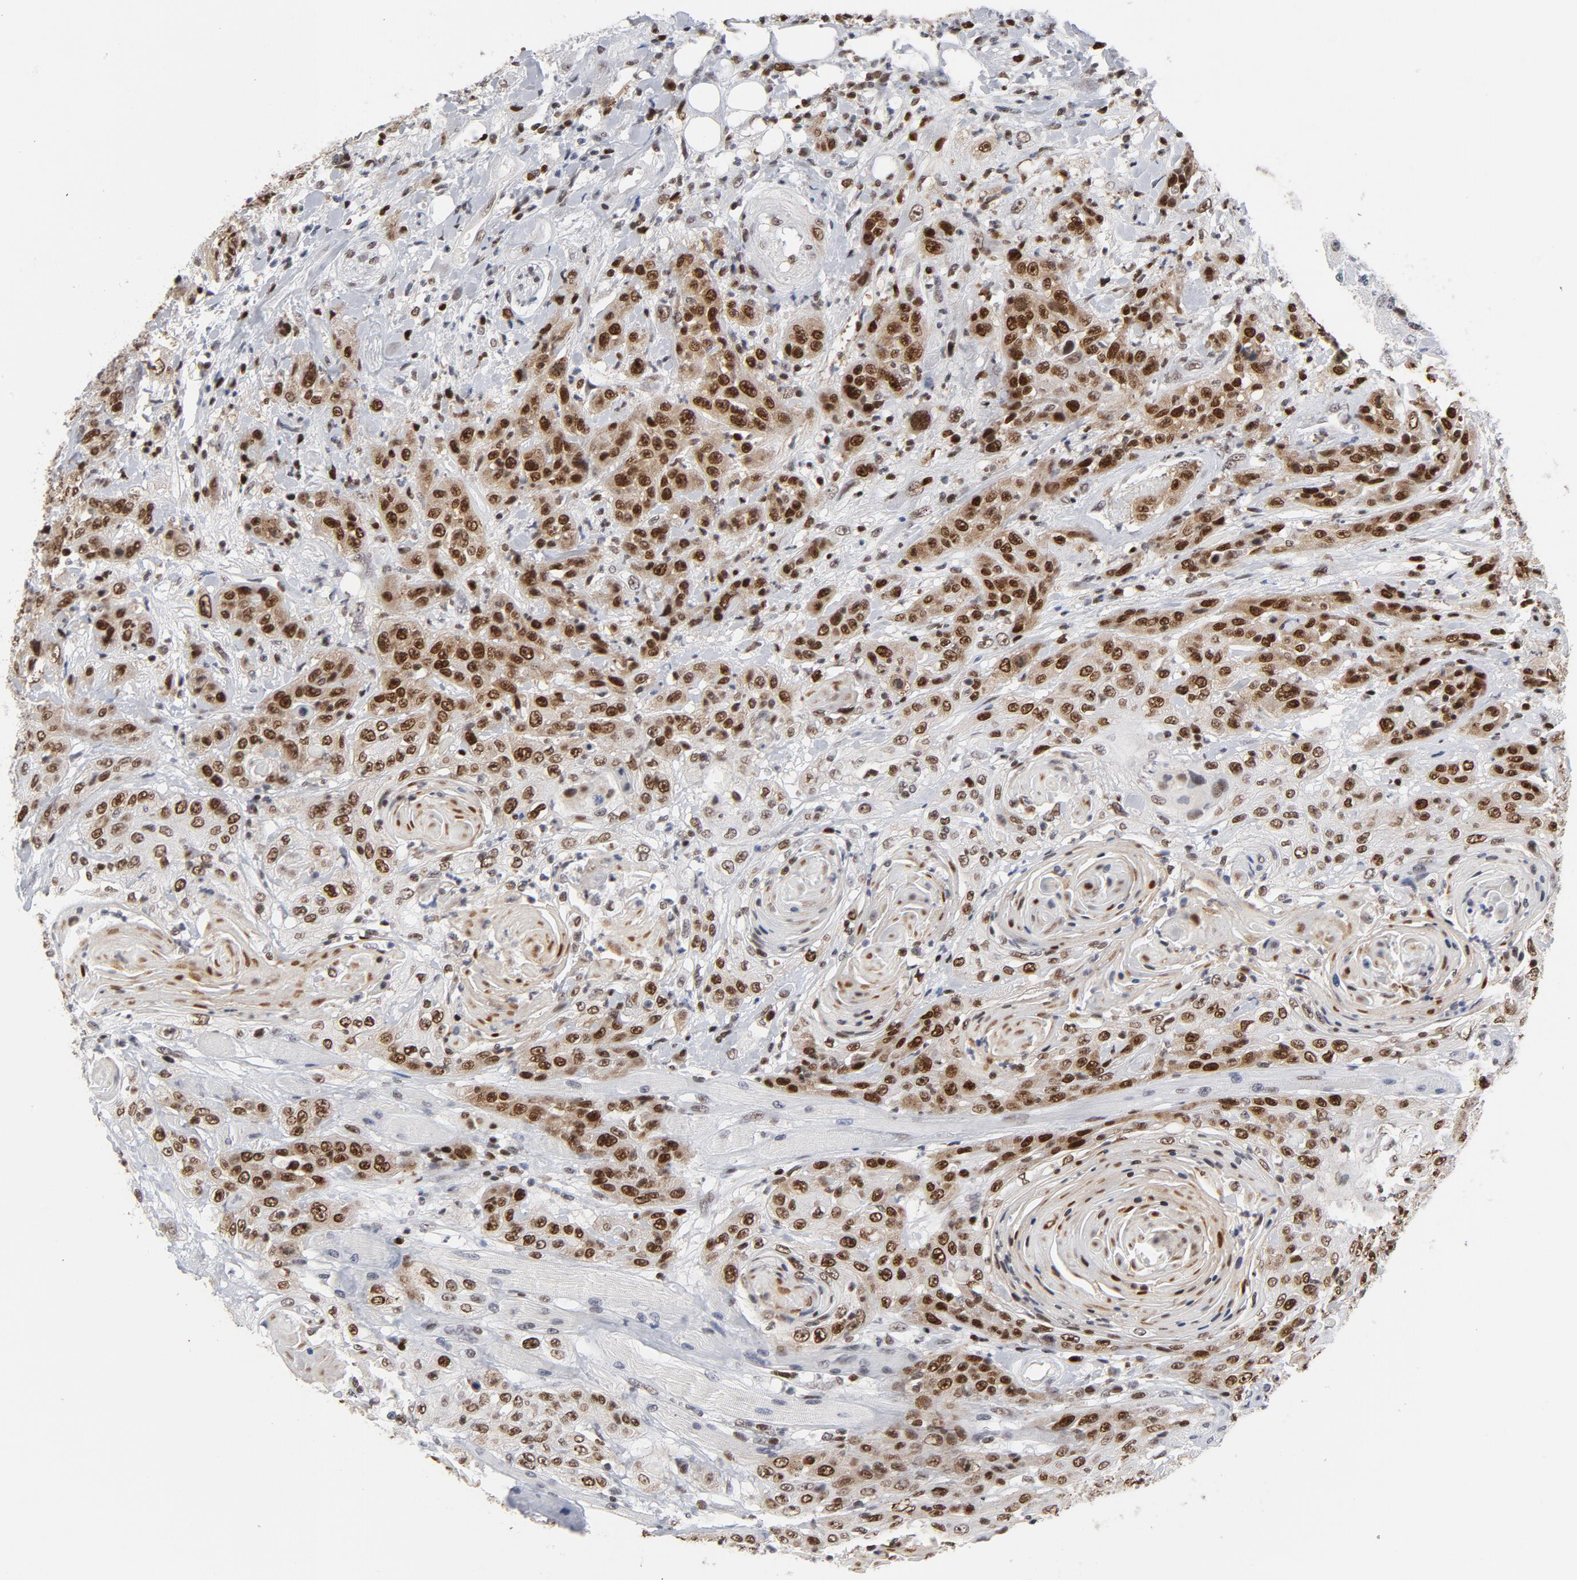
{"staining": {"intensity": "moderate", "quantity": "25%-75%", "location": "nuclear"}, "tissue": "head and neck cancer", "cell_type": "Tumor cells", "image_type": "cancer", "snomed": [{"axis": "morphology", "description": "Squamous cell carcinoma, NOS"}, {"axis": "topography", "description": "Head-Neck"}], "caption": "IHC staining of head and neck squamous cell carcinoma, which exhibits medium levels of moderate nuclear expression in about 25%-75% of tumor cells indicating moderate nuclear protein staining. The staining was performed using DAB (3,3'-diaminobenzidine) (brown) for protein detection and nuclei were counterstained in hematoxylin (blue).", "gene": "RFC4", "patient": {"sex": "female", "age": 84}}